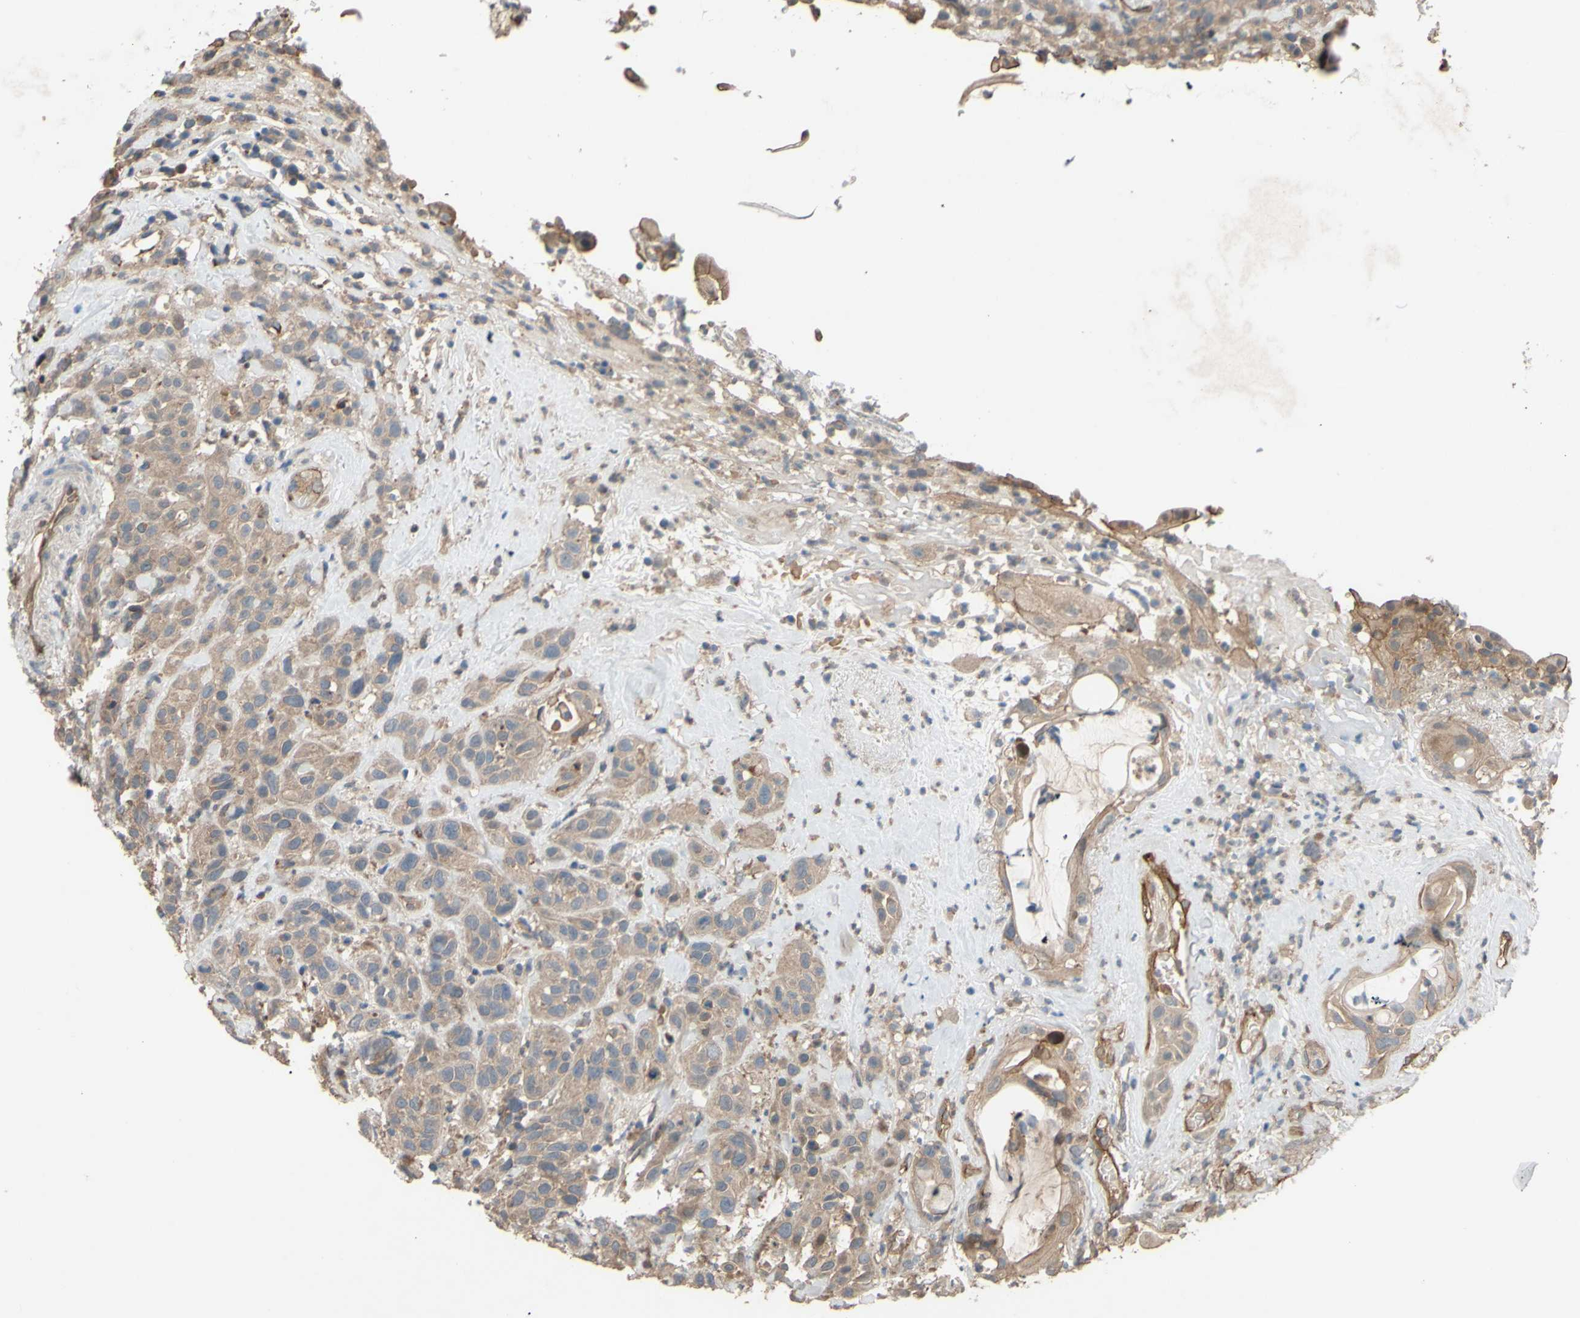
{"staining": {"intensity": "moderate", "quantity": ">75%", "location": "cytoplasmic/membranous"}, "tissue": "head and neck cancer", "cell_type": "Tumor cells", "image_type": "cancer", "snomed": [{"axis": "morphology", "description": "Squamous cell carcinoma, NOS"}, {"axis": "topography", "description": "Head-Neck"}], "caption": "A brown stain highlights moderate cytoplasmic/membranous staining of a protein in head and neck squamous cell carcinoma tumor cells.", "gene": "SHROOM4", "patient": {"sex": "male", "age": 62}}